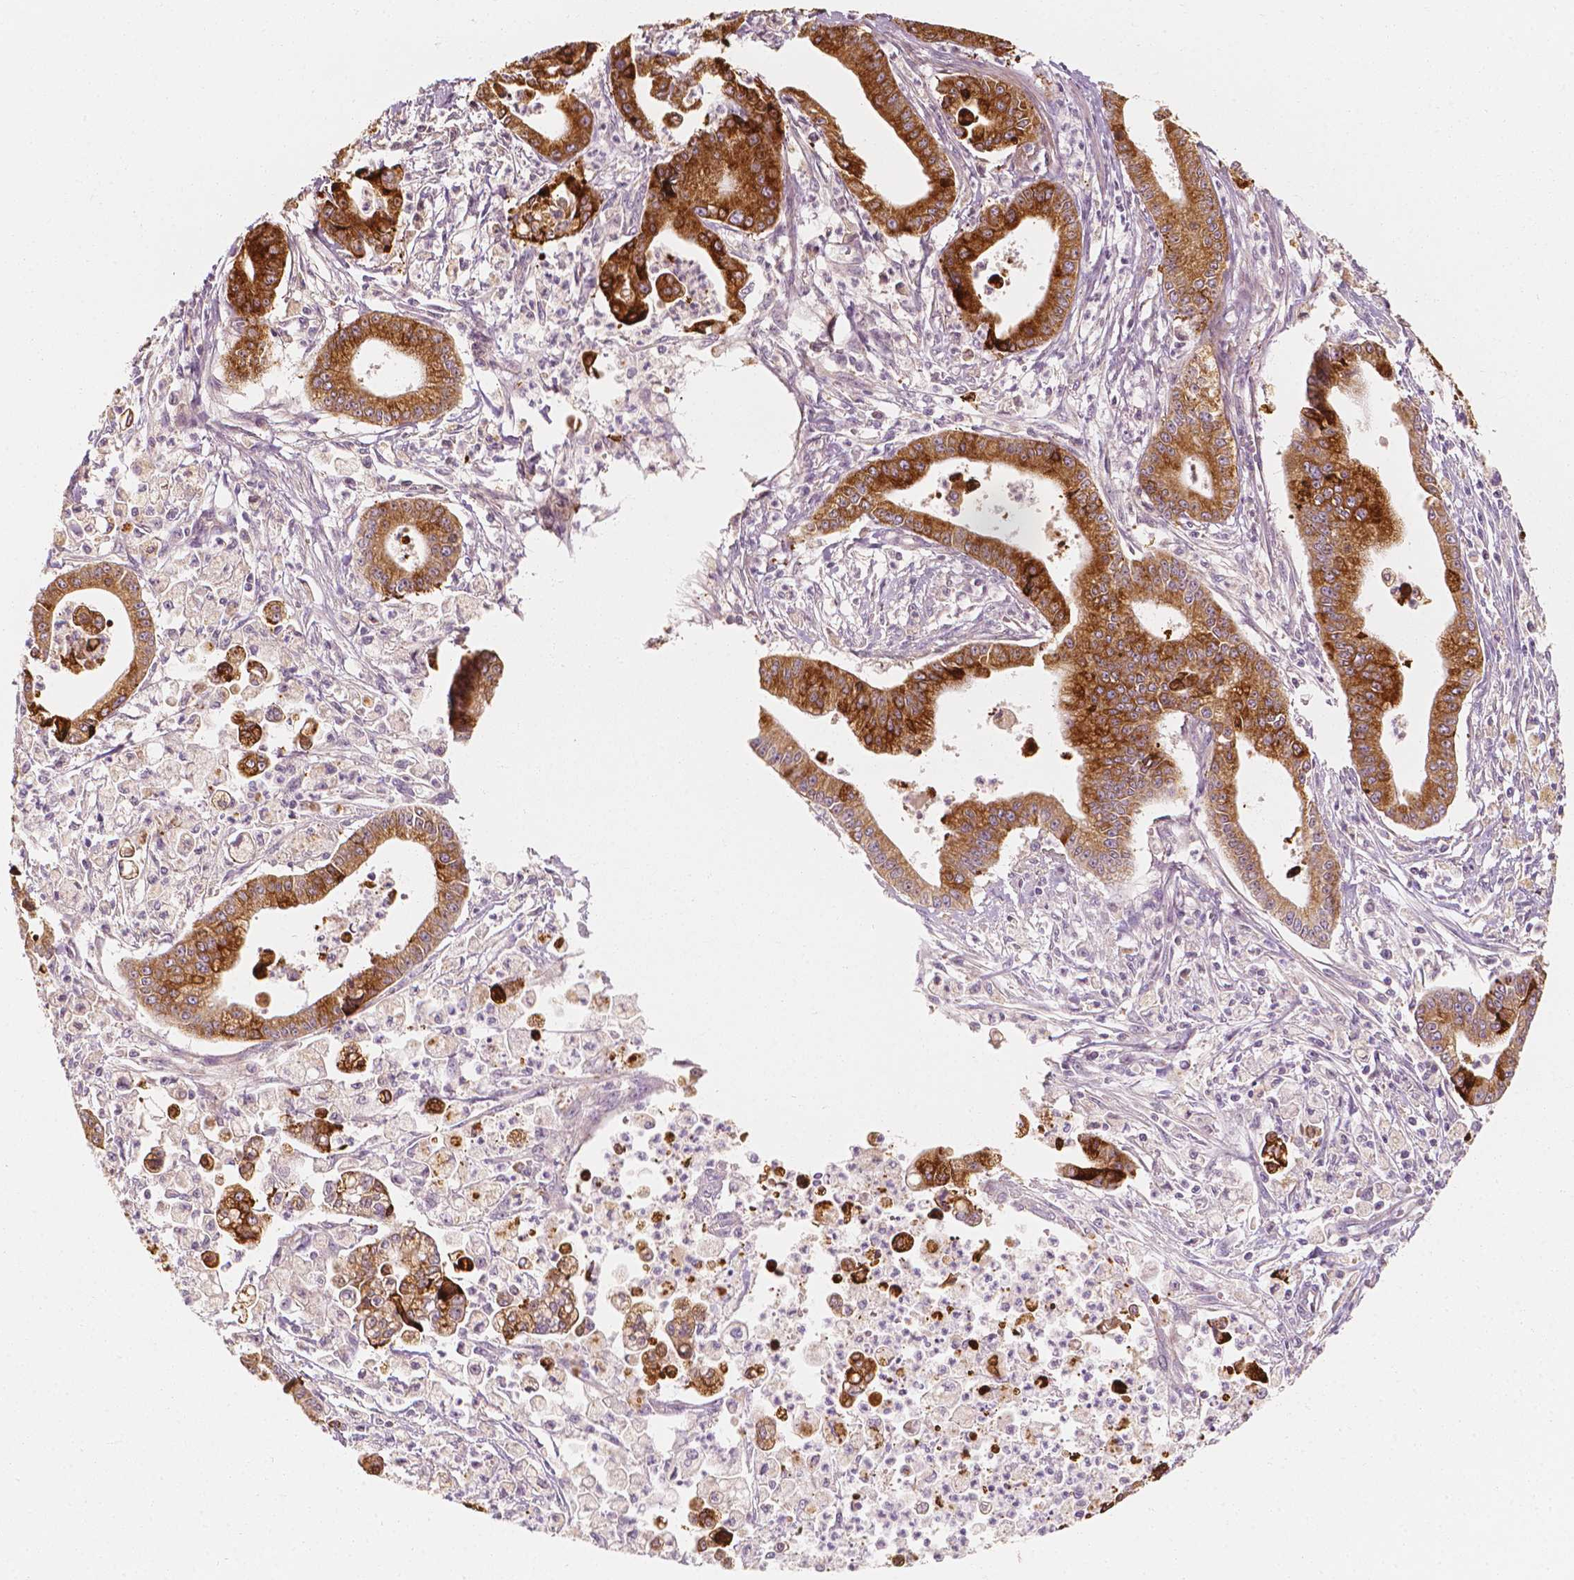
{"staining": {"intensity": "strong", "quantity": ">75%", "location": "cytoplasmic/membranous"}, "tissue": "pancreatic cancer", "cell_type": "Tumor cells", "image_type": "cancer", "snomed": [{"axis": "morphology", "description": "Adenocarcinoma, NOS"}, {"axis": "topography", "description": "Pancreas"}], "caption": "Strong cytoplasmic/membranous staining for a protein is appreciated in about >75% of tumor cells of adenocarcinoma (pancreatic) using immunohistochemistry (IHC).", "gene": "SHPK", "patient": {"sex": "female", "age": 65}}